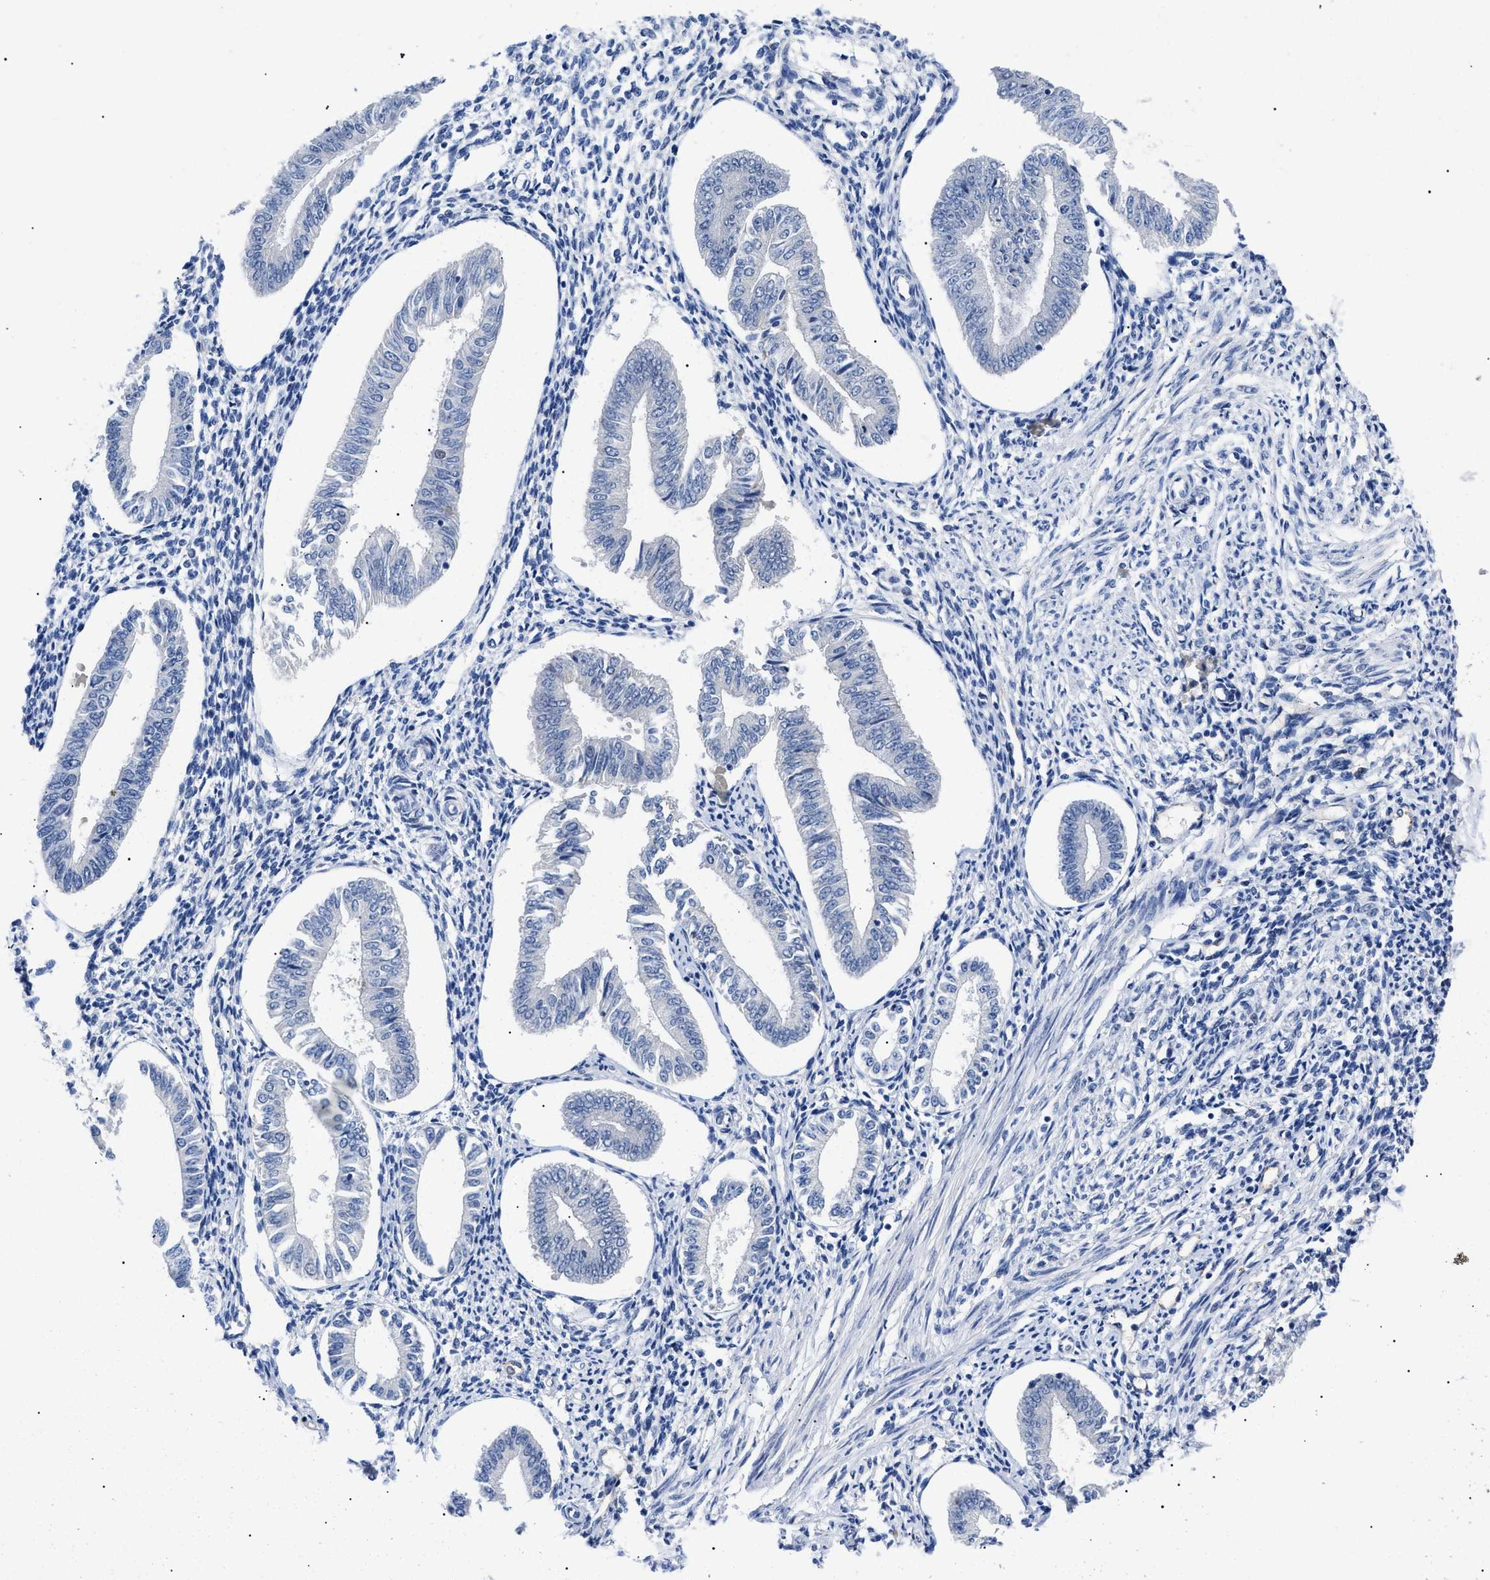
{"staining": {"intensity": "negative", "quantity": "none", "location": "none"}, "tissue": "endometrium", "cell_type": "Cells in endometrial stroma", "image_type": "normal", "snomed": [{"axis": "morphology", "description": "Normal tissue, NOS"}, {"axis": "topography", "description": "Endometrium"}], "caption": "A high-resolution photomicrograph shows immunohistochemistry staining of benign endometrium, which exhibits no significant positivity in cells in endometrial stroma.", "gene": "ACKR1", "patient": {"sex": "female", "age": 50}}